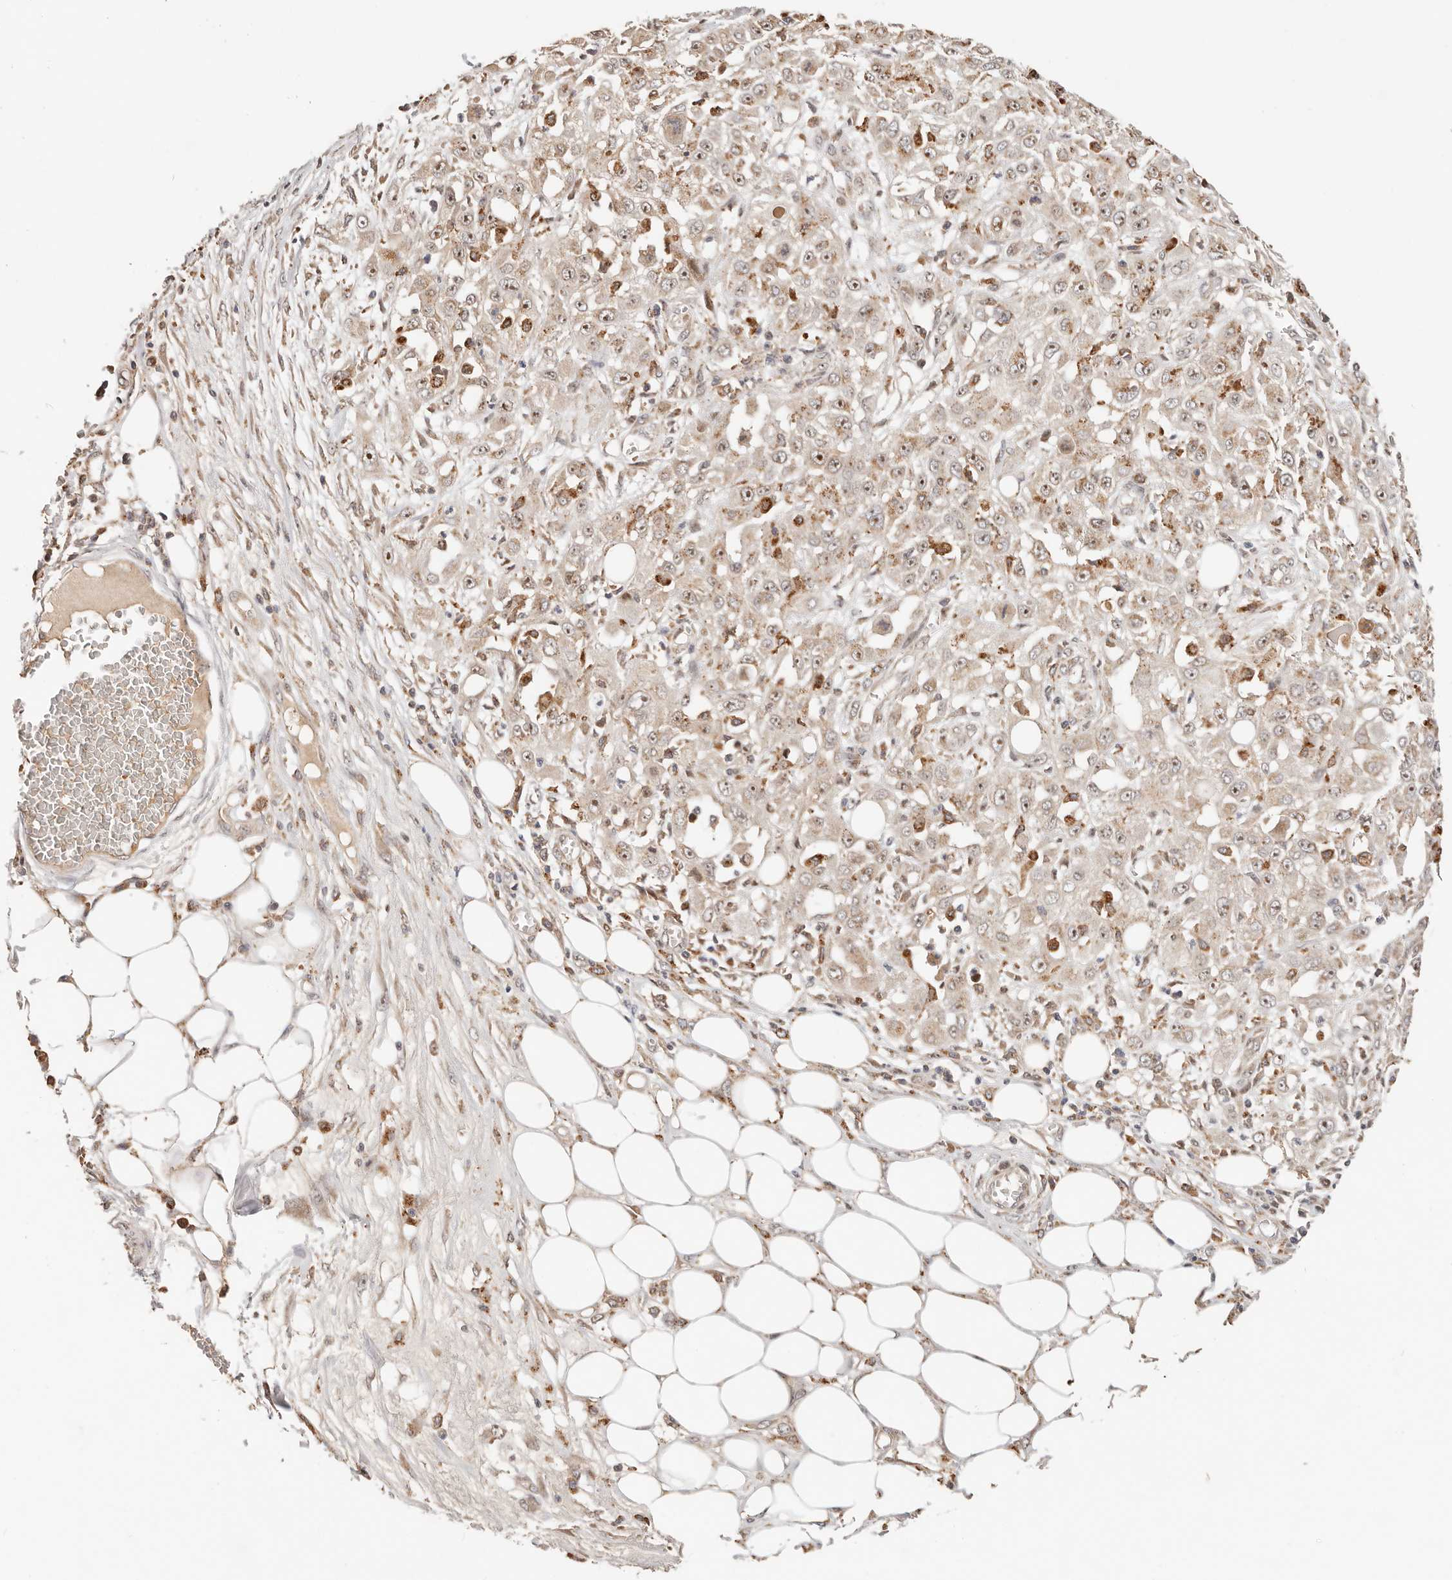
{"staining": {"intensity": "weak", "quantity": ">75%", "location": "cytoplasmic/membranous,nuclear"}, "tissue": "skin cancer", "cell_type": "Tumor cells", "image_type": "cancer", "snomed": [{"axis": "morphology", "description": "Squamous cell carcinoma, NOS"}, {"axis": "morphology", "description": "Squamous cell carcinoma, metastatic, NOS"}, {"axis": "topography", "description": "Skin"}, {"axis": "topography", "description": "Lymph node"}], "caption": "Immunohistochemical staining of human metastatic squamous cell carcinoma (skin) reveals low levels of weak cytoplasmic/membranous and nuclear protein positivity in about >75% of tumor cells.", "gene": "ZRANB1", "patient": {"sex": "male", "age": 75}}